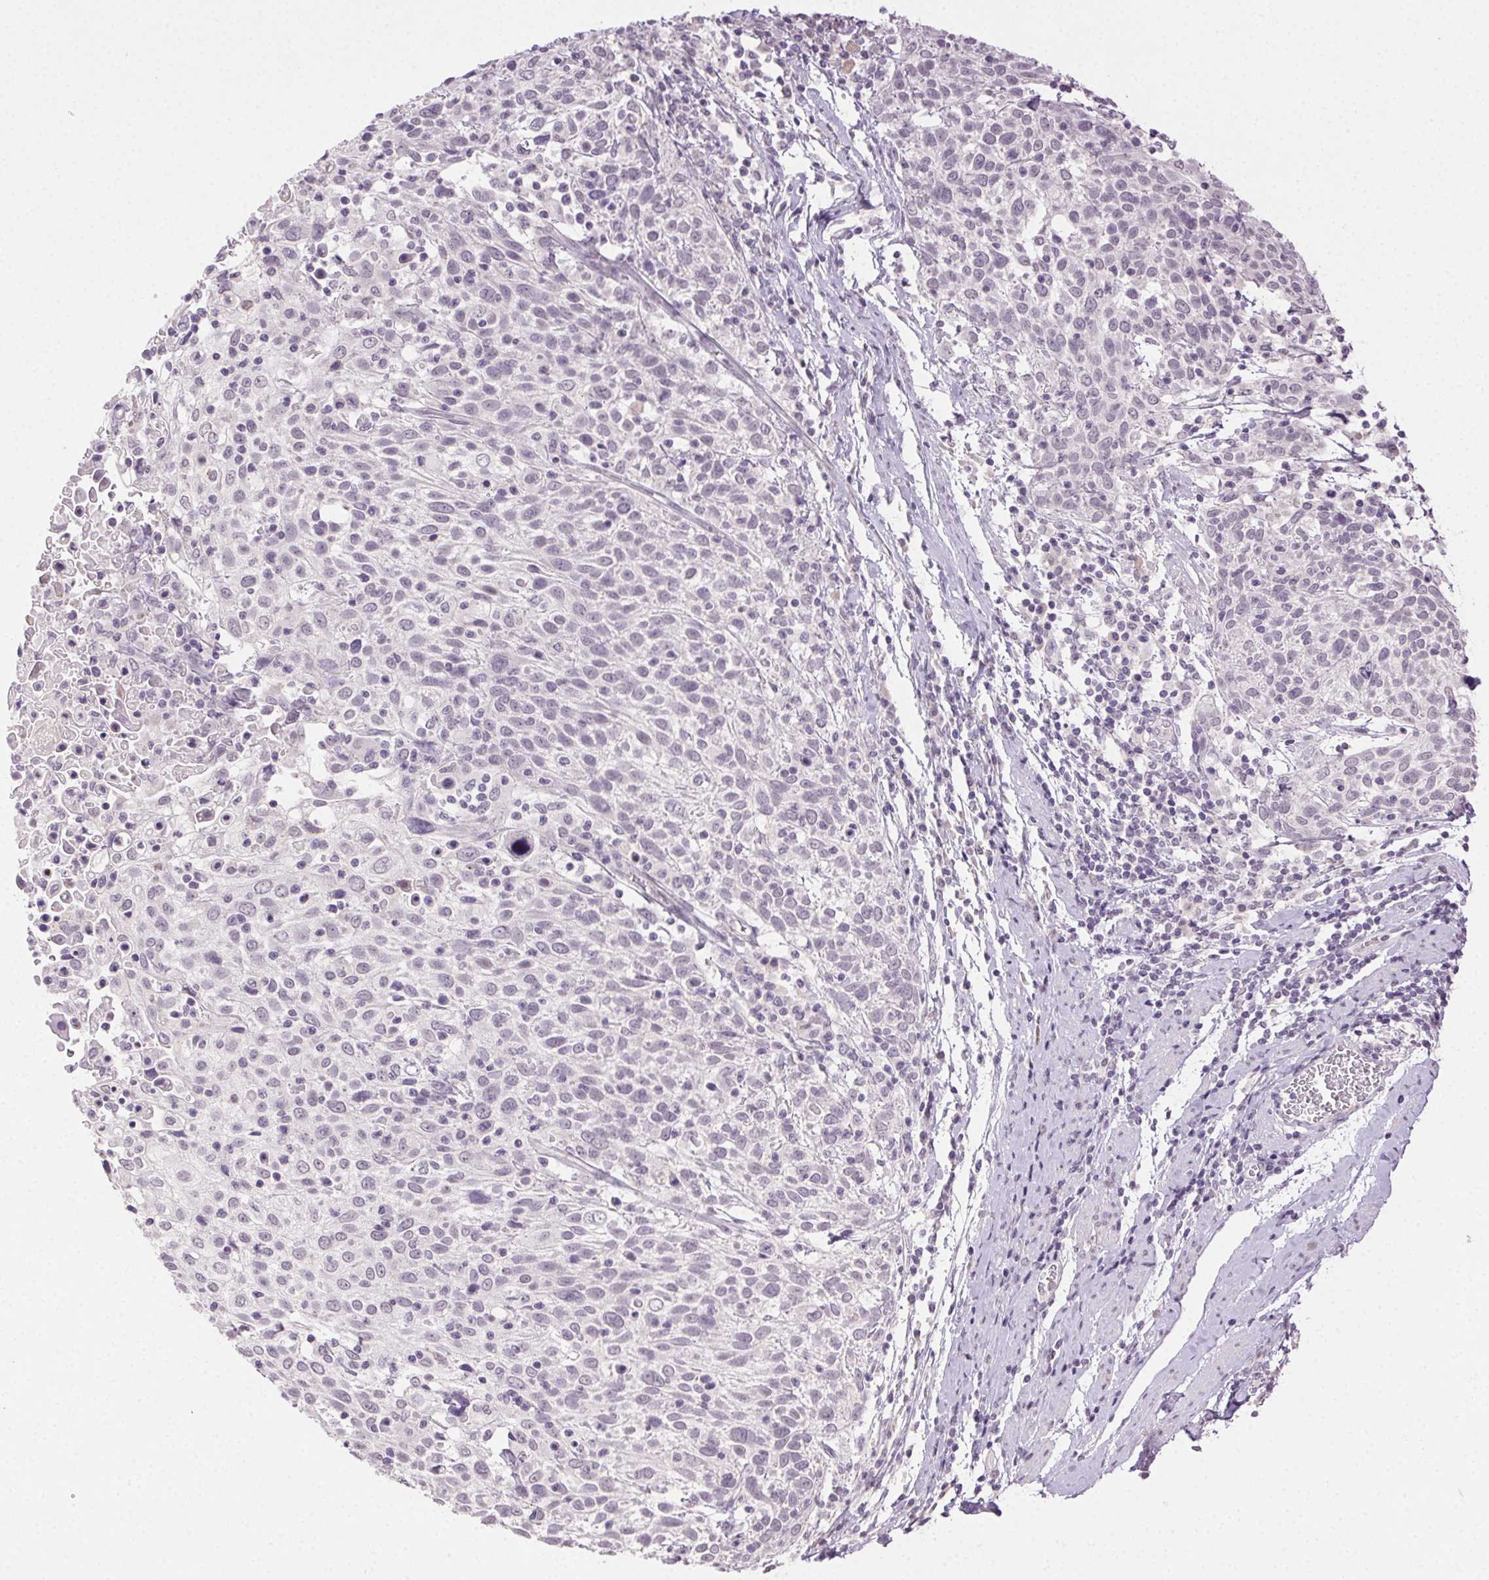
{"staining": {"intensity": "negative", "quantity": "none", "location": "none"}, "tissue": "cervical cancer", "cell_type": "Tumor cells", "image_type": "cancer", "snomed": [{"axis": "morphology", "description": "Squamous cell carcinoma, NOS"}, {"axis": "topography", "description": "Cervix"}], "caption": "An image of squamous cell carcinoma (cervical) stained for a protein reveals no brown staining in tumor cells. (DAB immunohistochemistry with hematoxylin counter stain).", "gene": "CLDN10", "patient": {"sex": "female", "age": 61}}